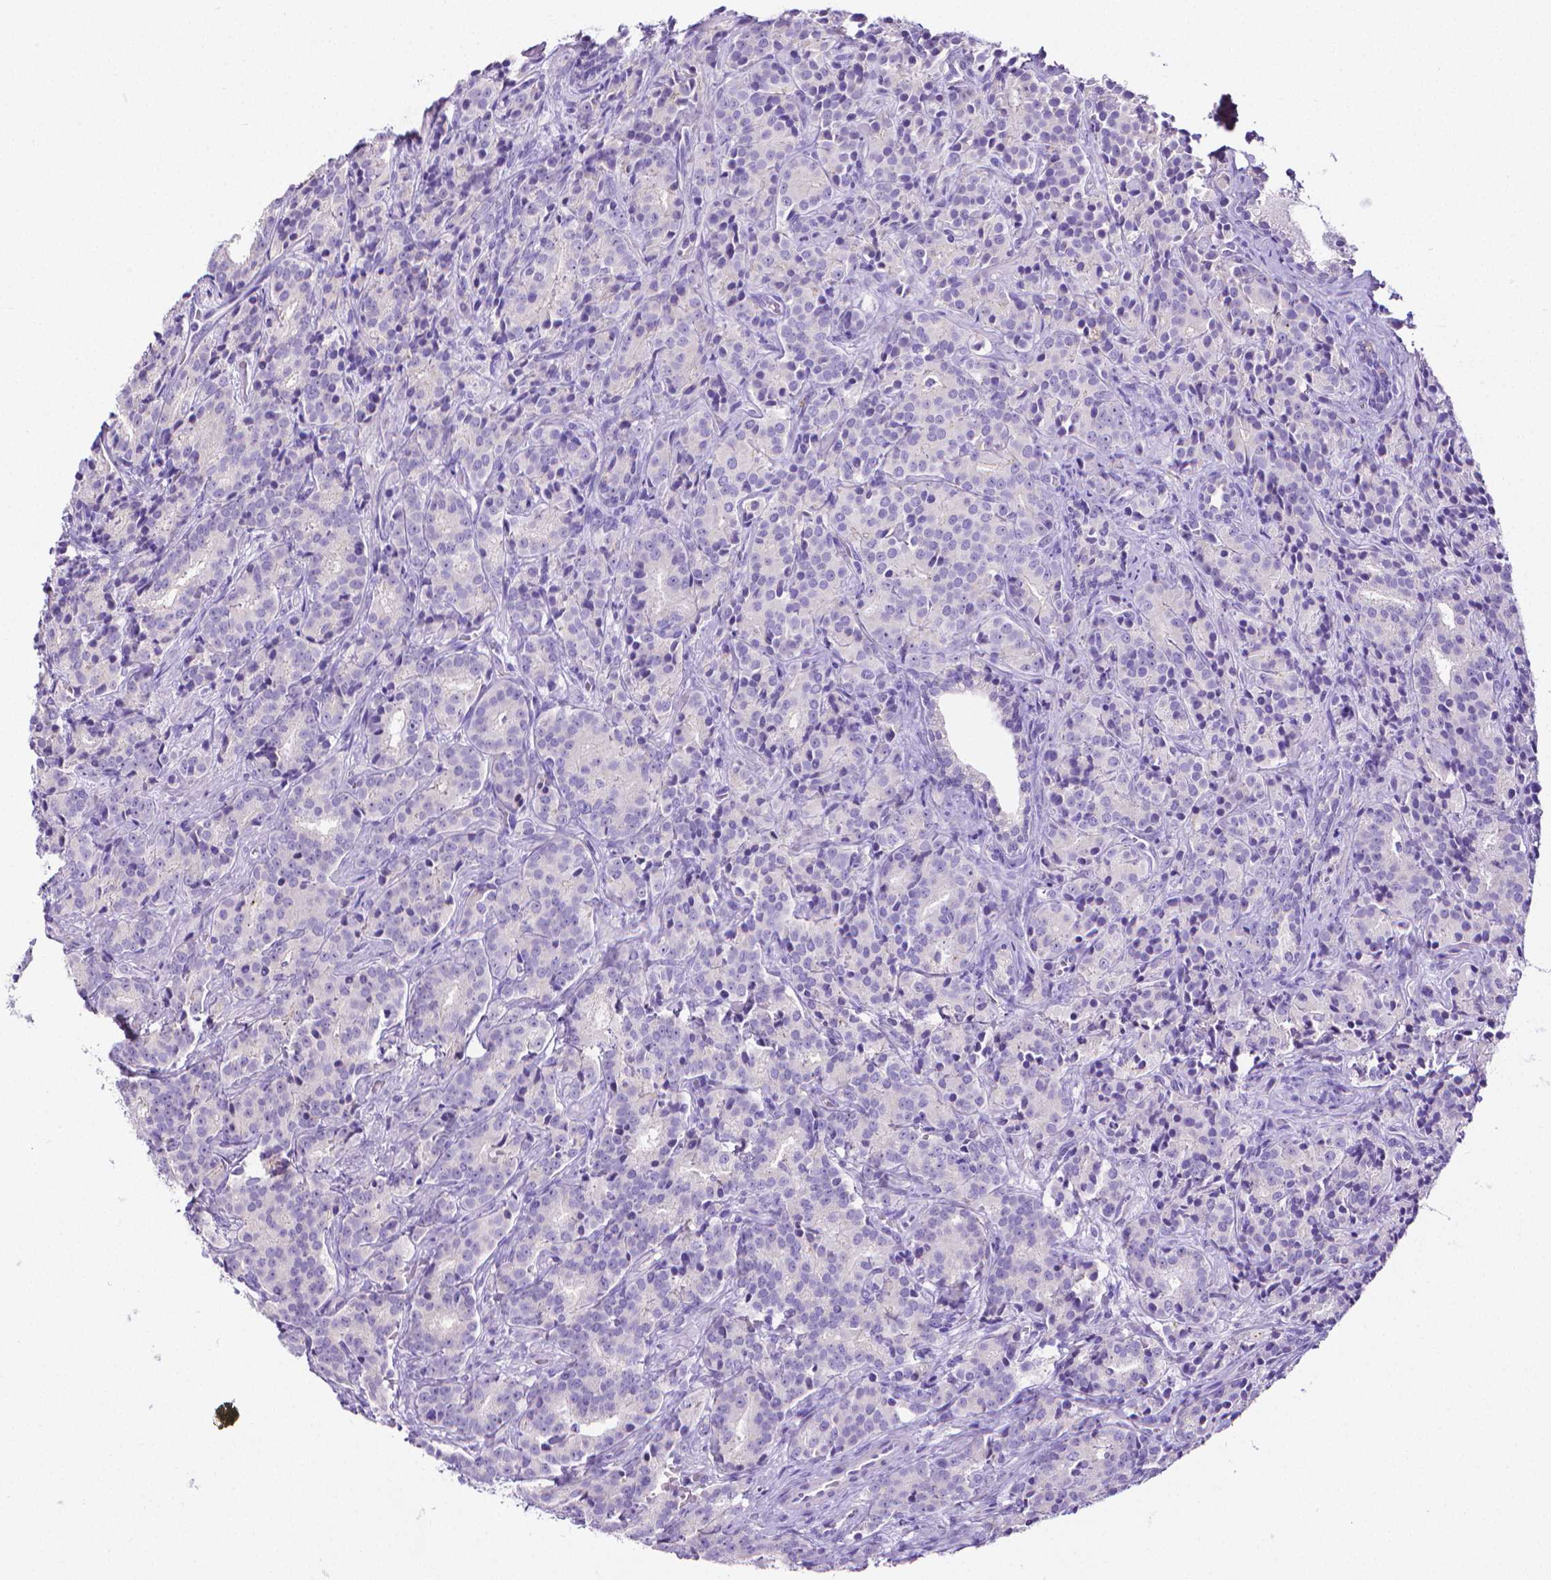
{"staining": {"intensity": "negative", "quantity": "none", "location": "none"}, "tissue": "prostate cancer", "cell_type": "Tumor cells", "image_type": "cancer", "snomed": [{"axis": "morphology", "description": "Adenocarcinoma, High grade"}, {"axis": "topography", "description": "Prostate"}], "caption": "This image is of prostate cancer (high-grade adenocarcinoma) stained with immunohistochemistry (IHC) to label a protein in brown with the nuclei are counter-stained blue. There is no positivity in tumor cells.", "gene": "MMP9", "patient": {"sex": "male", "age": 90}}